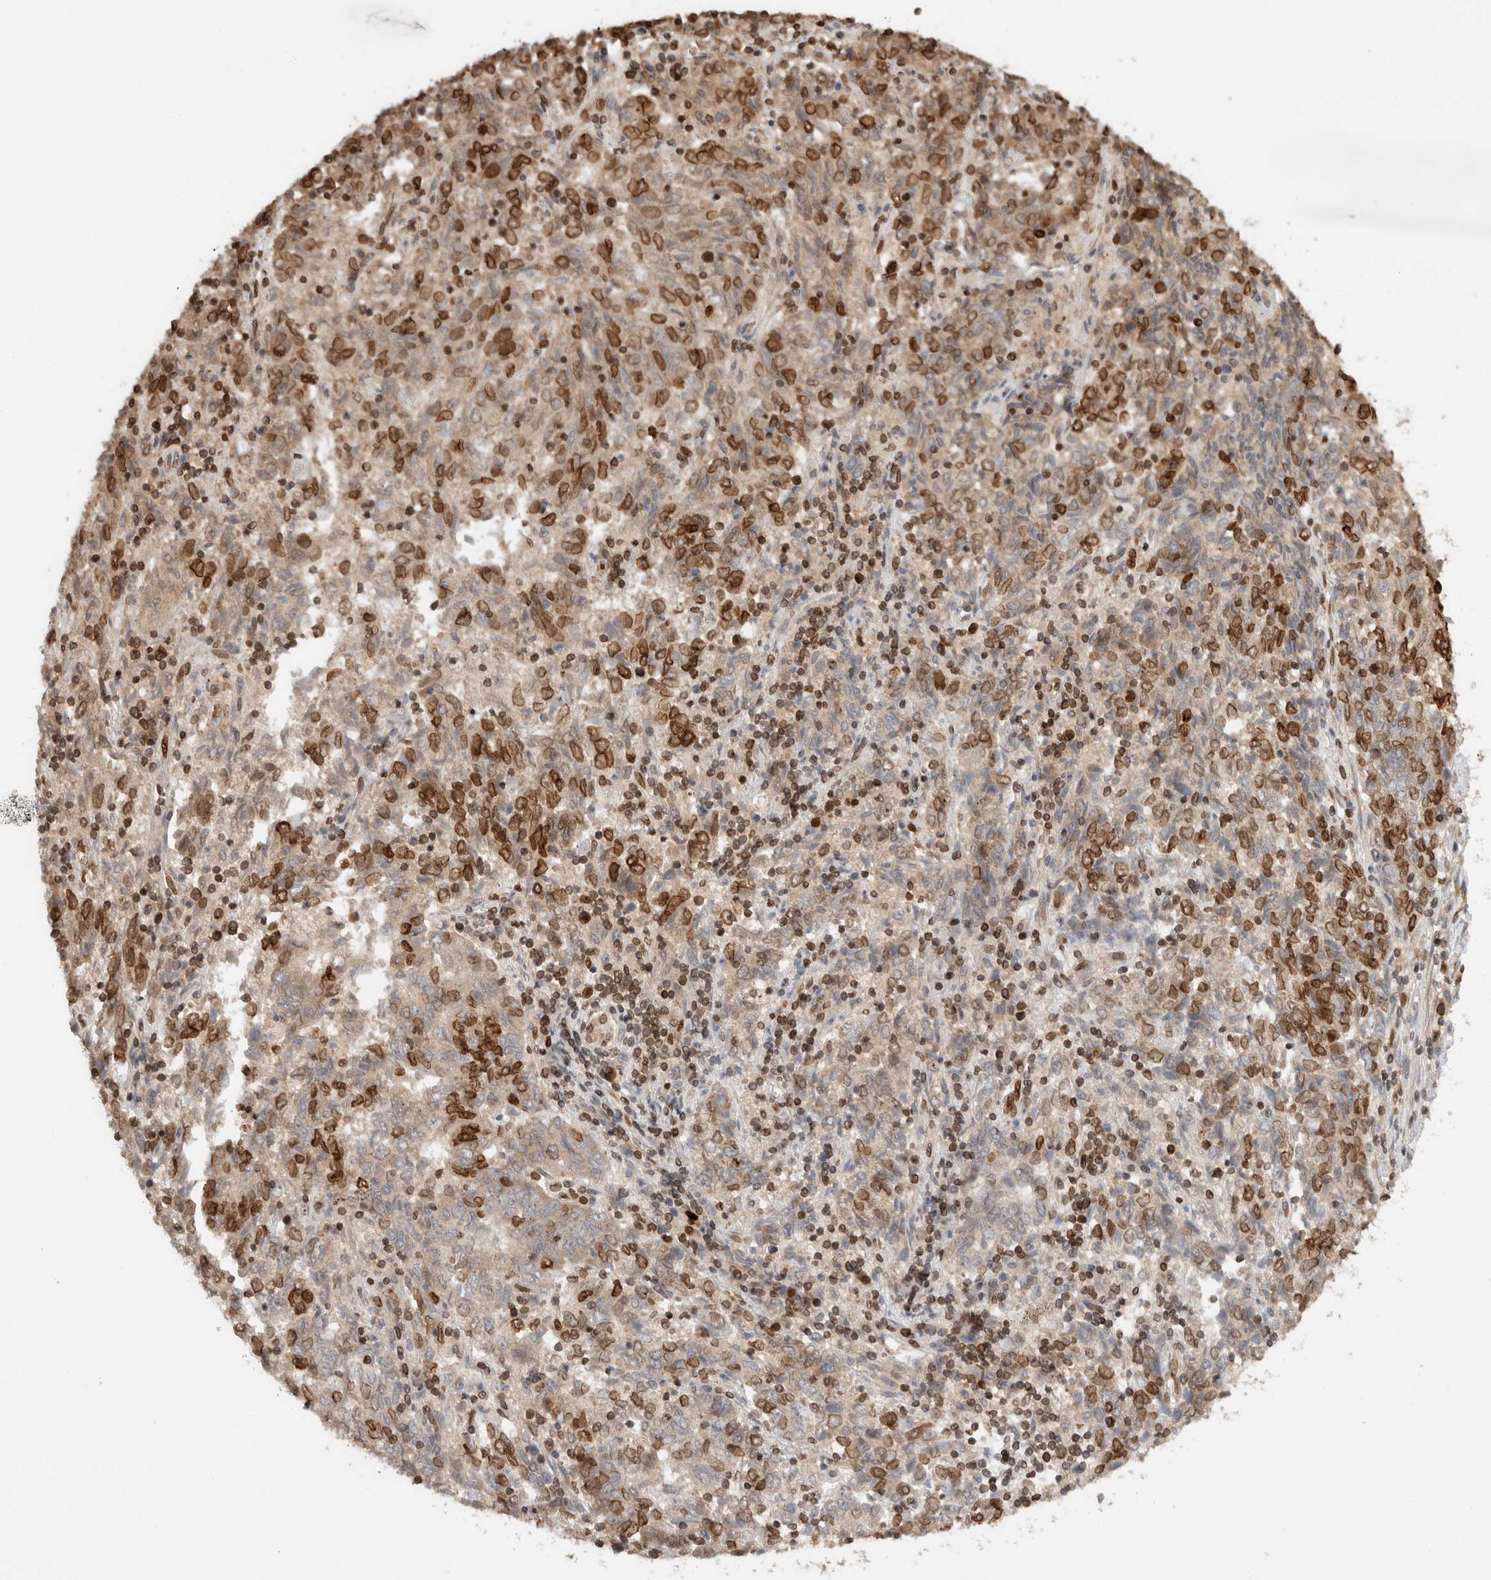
{"staining": {"intensity": "strong", "quantity": "25%-75%", "location": "cytoplasmic/membranous,nuclear"}, "tissue": "endometrial cancer", "cell_type": "Tumor cells", "image_type": "cancer", "snomed": [{"axis": "morphology", "description": "Adenocarcinoma, NOS"}, {"axis": "topography", "description": "Endometrium"}], "caption": "Tumor cells exhibit strong cytoplasmic/membranous and nuclear expression in approximately 25%-75% of cells in endometrial adenocarcinoma.", "gene": "TPR", "patient": {"sex": "female", "age": 80}}